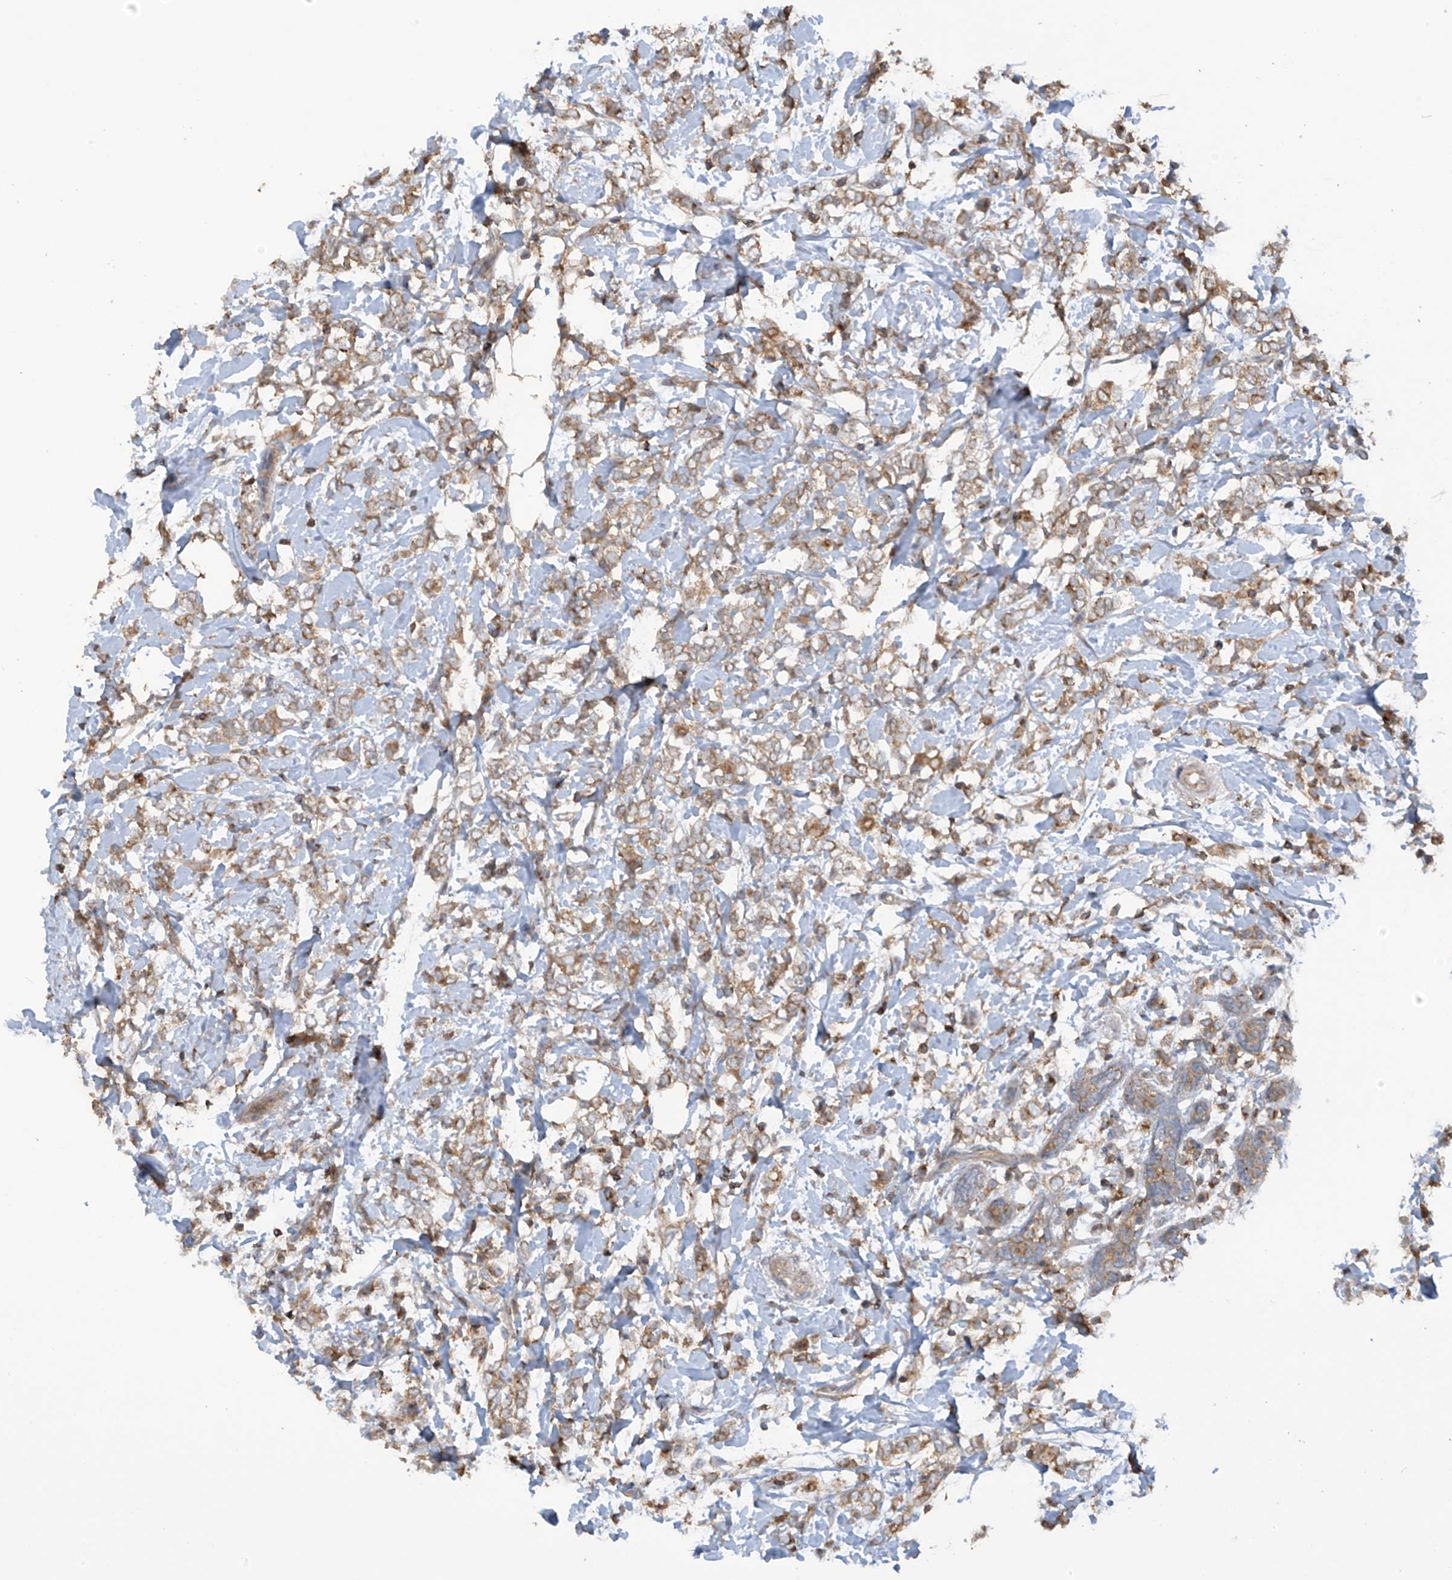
{"staining": {"intensity": "moderate", "quantity": ">75%", "location": "cytoplasmic/membranous"}, "tissue": "breast cancer", "cell_type": "Tumor cells", "image_type": "cancer", "snomed": [{"axis": "morphology", "description": "Normal tissue, NOS"}, {"axis": "morphology", "description": "Lobular carcinoma"}, {"axis": "topography", "description": "Breast"}], "caption": "The immunohistochemical stain shows moderate cytoplasmic/membranous staining in tumor cells of breast lobular carcinoma tissue.", "gene": "COX10", "patient": {"sex": "female", "age": 47}}